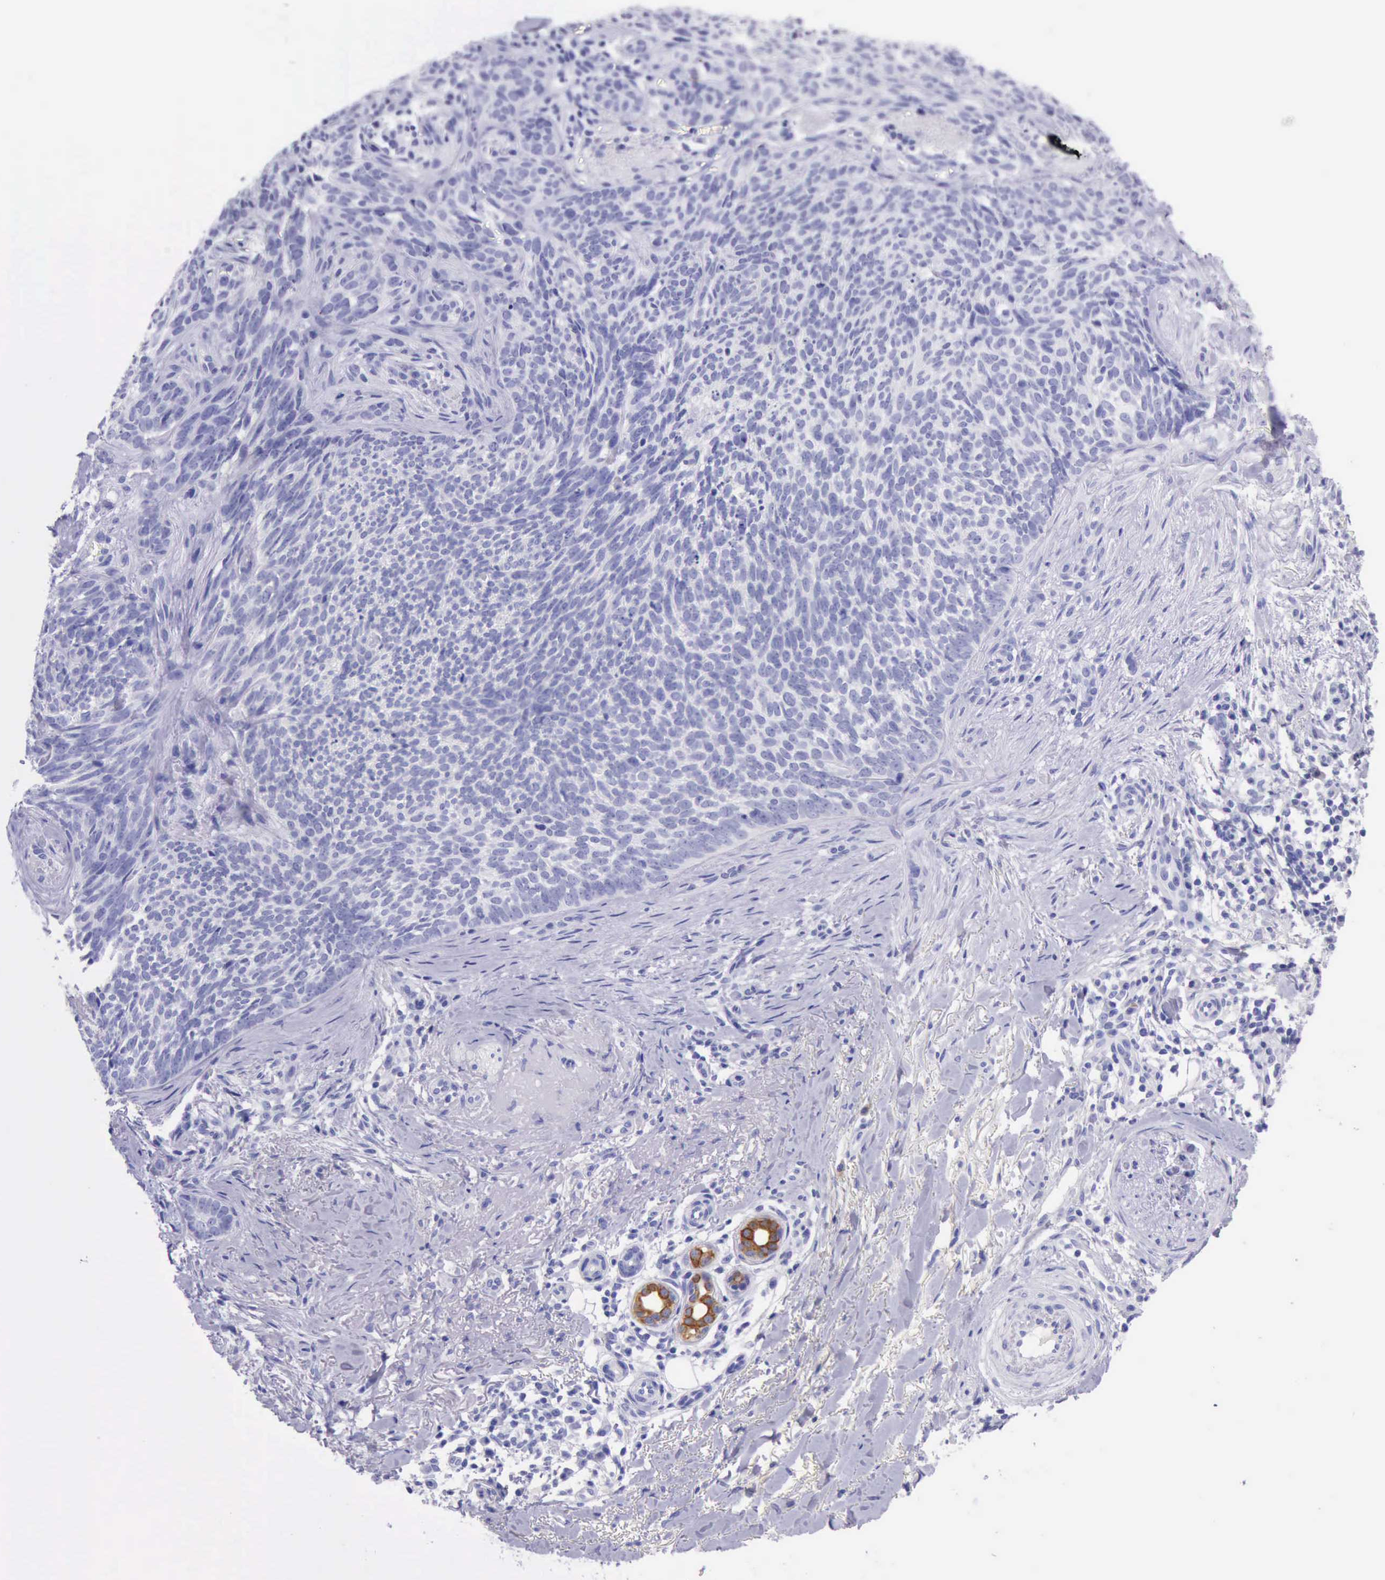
{"staining": {"intensity": "negative", "quantity": "none", "location": "none"}, "tissue": "skin cancer", "cell_type": "Tumor cells", "image_type": "cancer", "snomed": [{"axis": "morphology", "description": "Basal cell carcinoma"}, {"axis": "topography", "description": "Skin"}], "caption": "Immunohistochemical staining of skin cancer exhibits no significant expression in tumor cells.", "gene": "KRT8", "patient": {"sex": "female", "age": 81}}